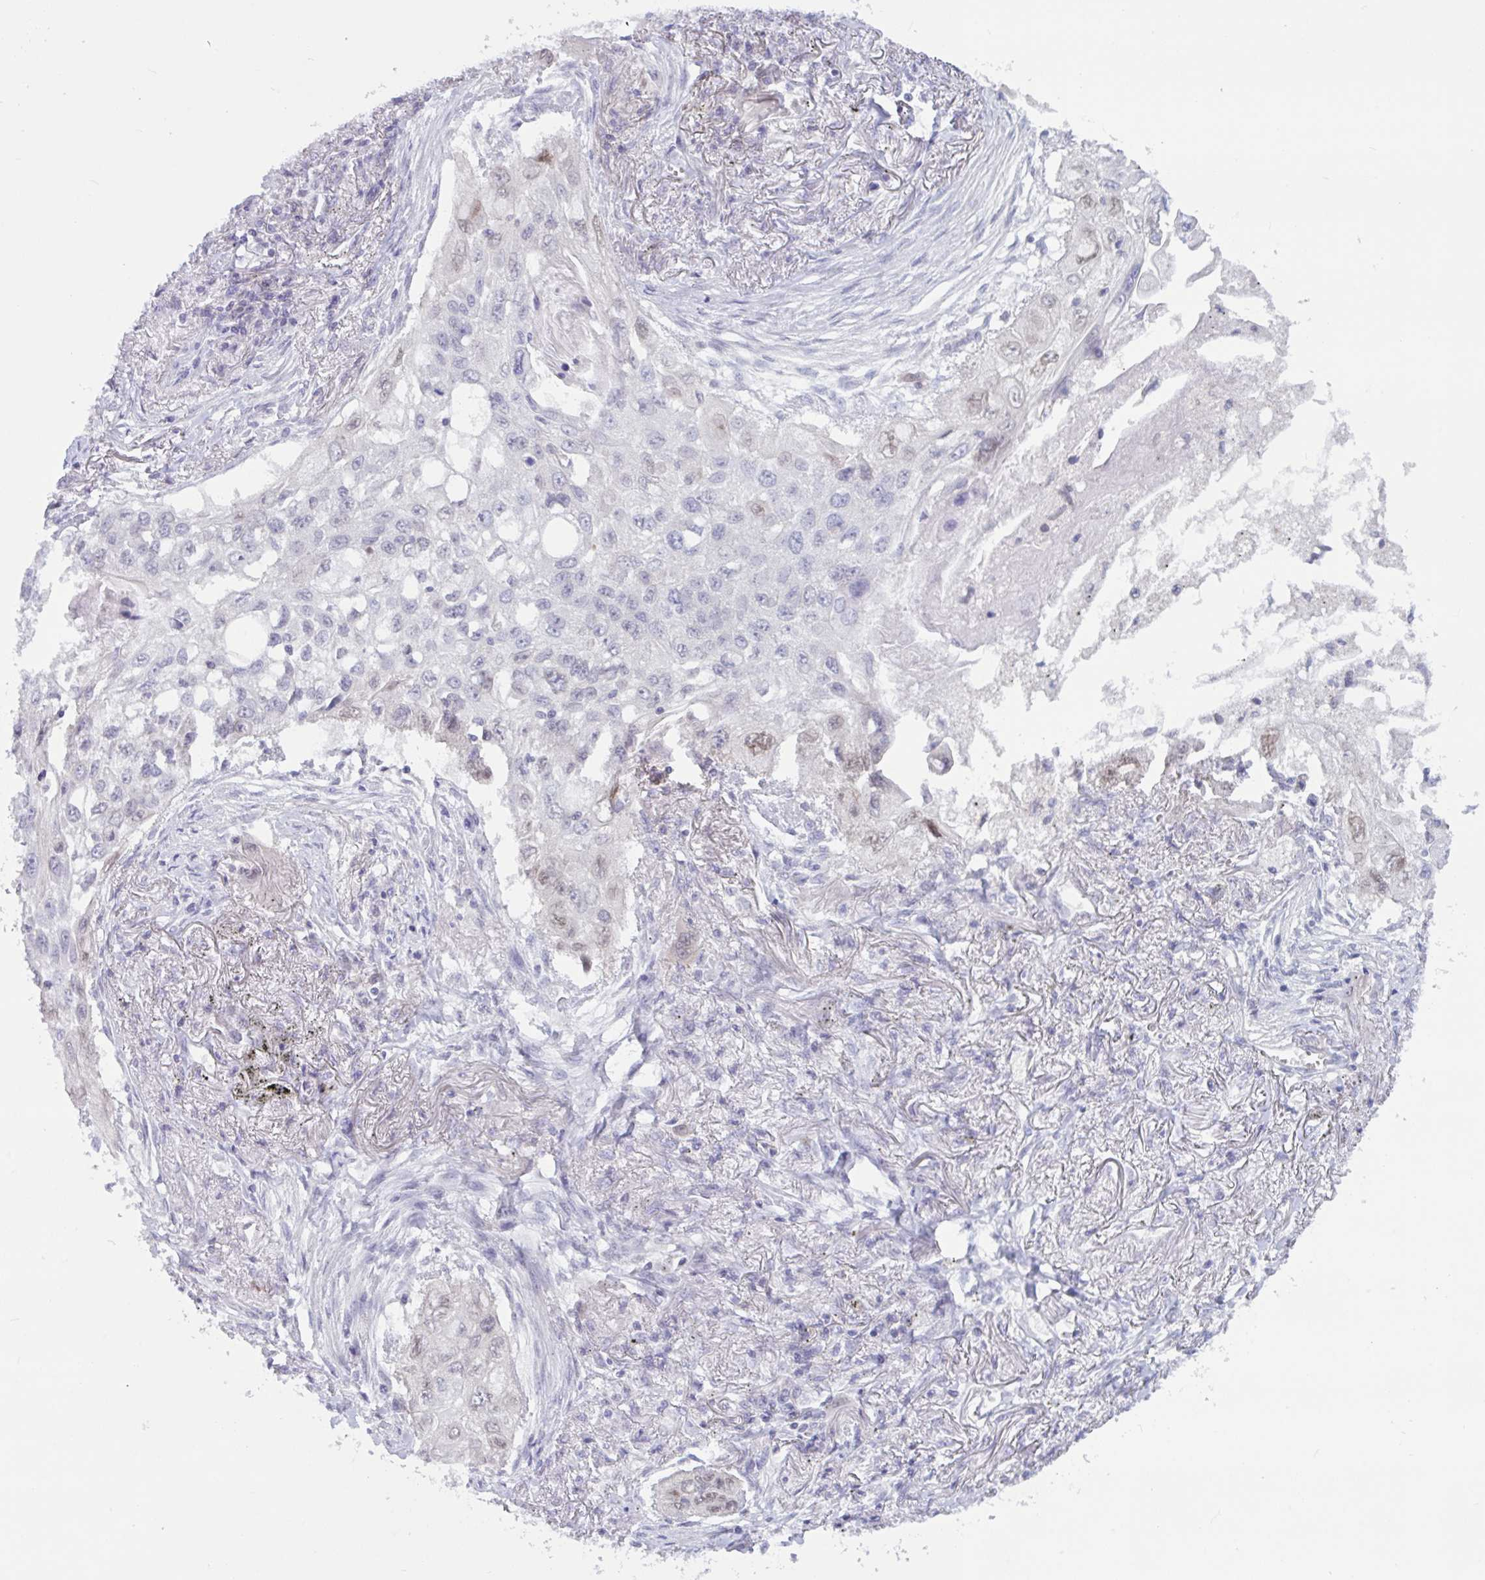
{"staining": {"intensity": "negative", "quantity": "none", "location": "none"}, "tissue": "lung cancer", "cell_type": "Tumor cells", "image_type": "cancer", "snomed": [{"axis": "morphology", "description": "Squamous cell carcinoma, NOS"}, {"axis": "topography", "description": "Lung"}], "caption": "An immunohistochemistry histopathology image of lung cancer is shown. There is no staining in tumor cells of lung cancer.", "gene": "TANK", "patient": {"sex": "male", "age": 75}}